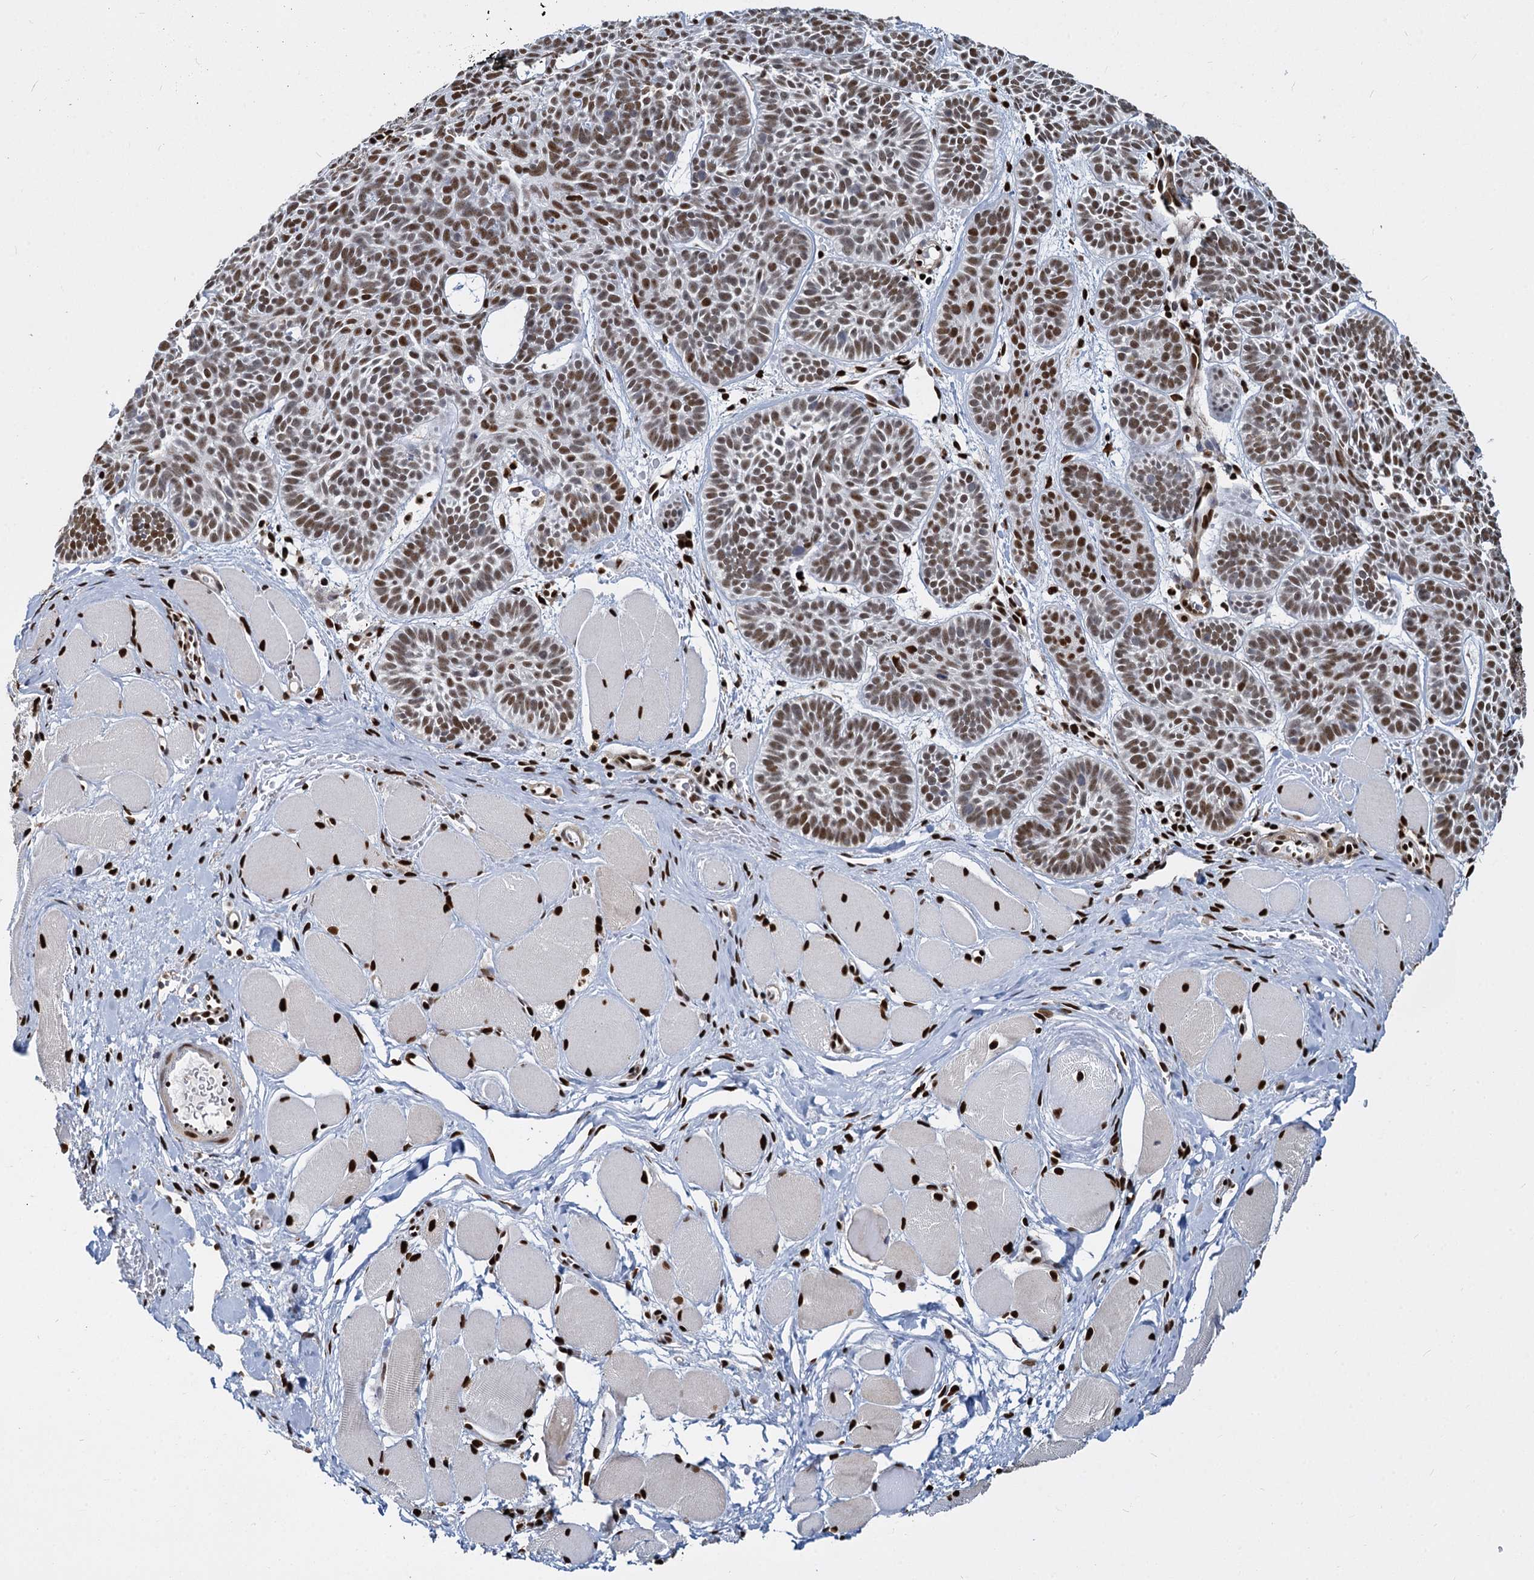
{"staining": {"intensity": "strong", "quantity": ">75%", "location": "nuclear"}, "tissue": "skin cancer", "cell_type": "Tumor cells", "image_type": "cancer", "snomed": [{"axis": "morphology", "description": "Basal cell carcinoma"}, {"axis": "topography", "description": "Skin"}], "caption": "Brown immunohistochemical staining in human skin cancer displays strong nuclear expression in approximately >75% of tumor cells.", "gene": "DCPS", "patient": {"sex": "male", "age": 85}}